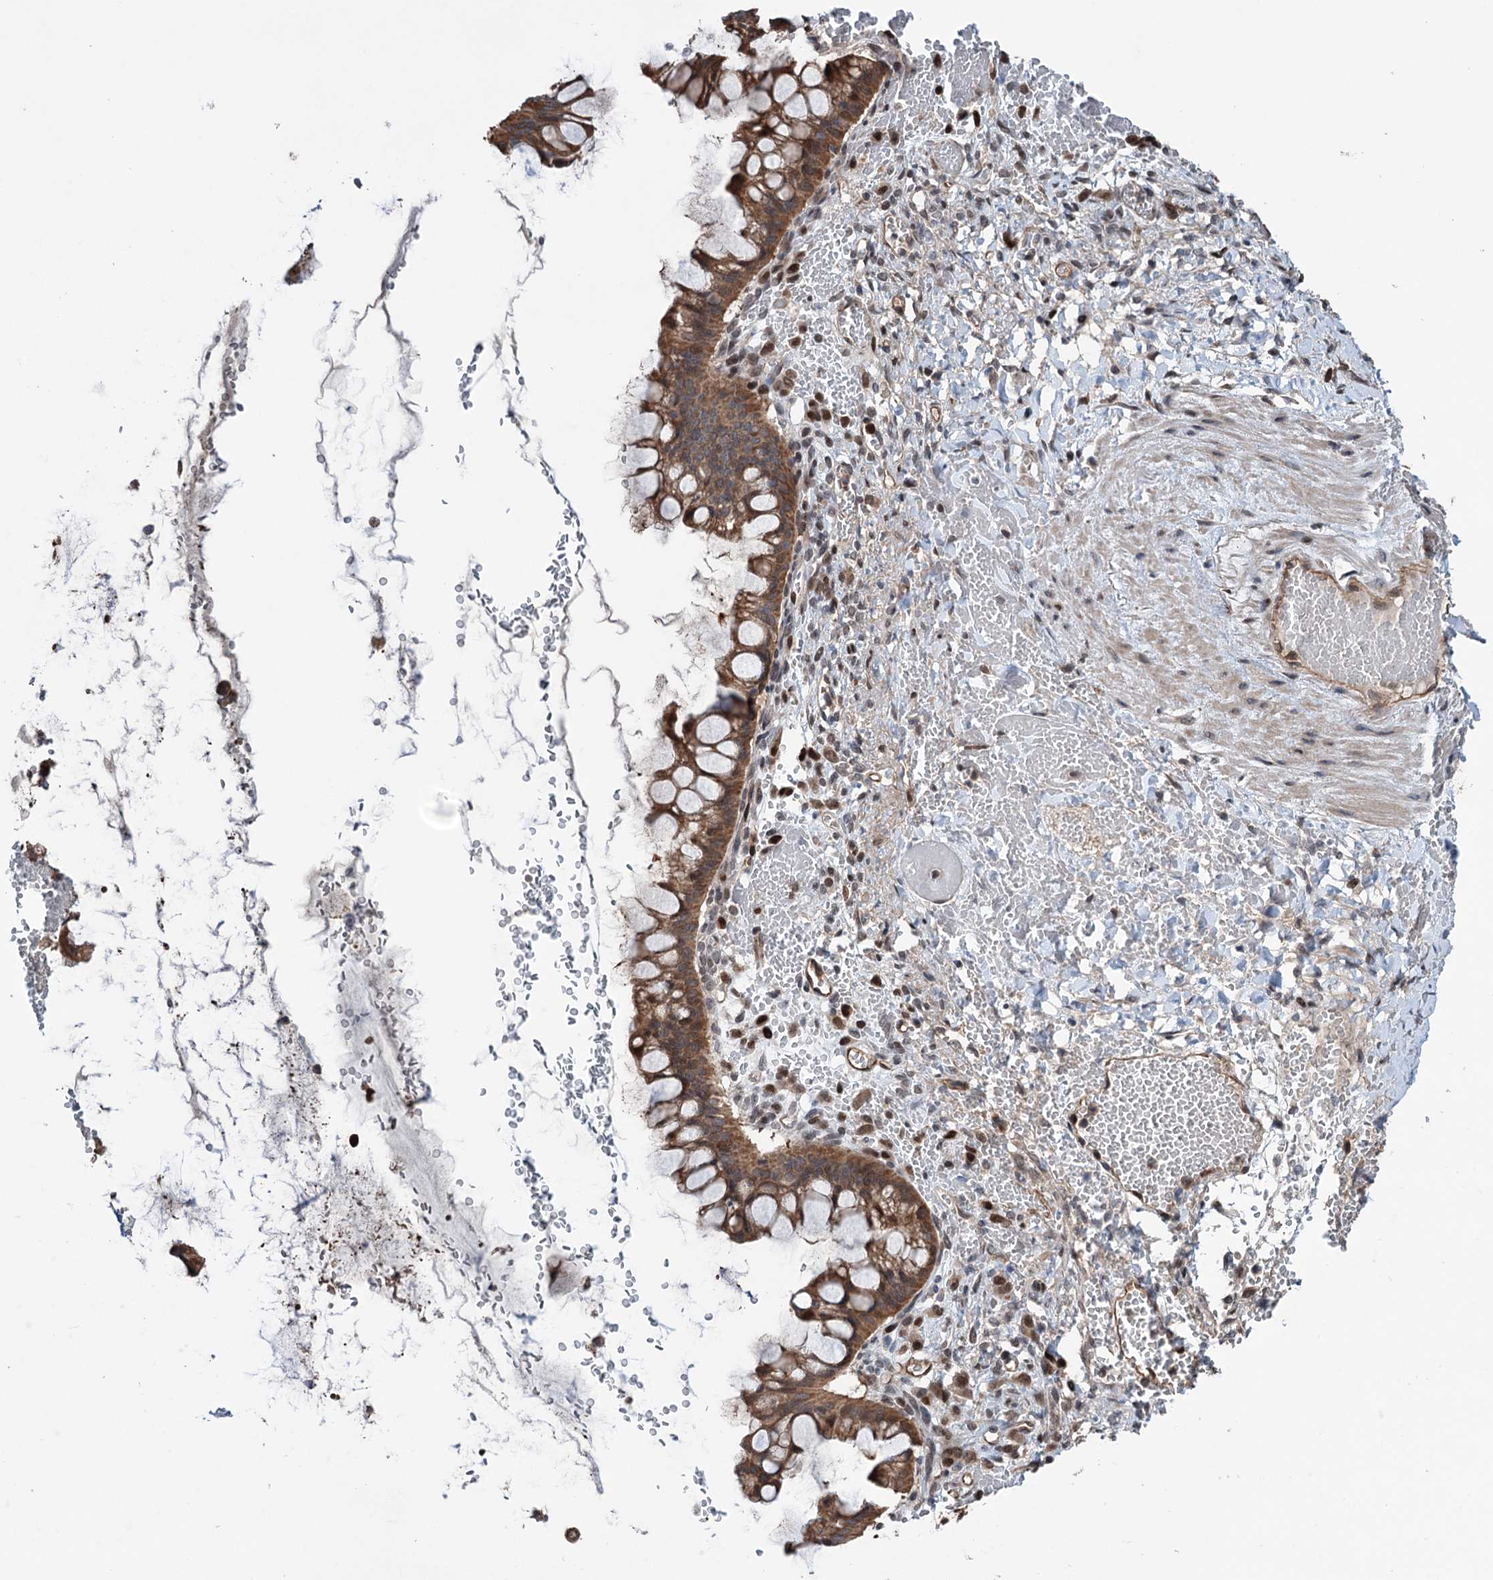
{"staining": {"intensity": "moderate", "quantity": ">75%", "location": "cytoplasmic/membranous,nuclear"}, "tissue": "ovarian cancer", "cell_type": "Tumor cells", "image_type": "cancer", "snomed": [{"axis": "morphology", "description": "Cystadenocarcinoma, mucinous, NOS"}, {"axis": "topography", "description": "Ovary"}], "caption": "Immunohistochemistry (IHC) photomicrograph of neoplastic tissue: ovarian cancer (mucinous cystadenocarcinoma) stained using immunohistochemistry exhibits medium levels of moderate protein expression localized specifically in the cytoplasmic/membranous and nuclear of tumor cells, appearing as a cytoplasmic/membranous and nuclear brown color.", "gene": "NCAPD2", "patient": {"sex": "female", "age": 73}}